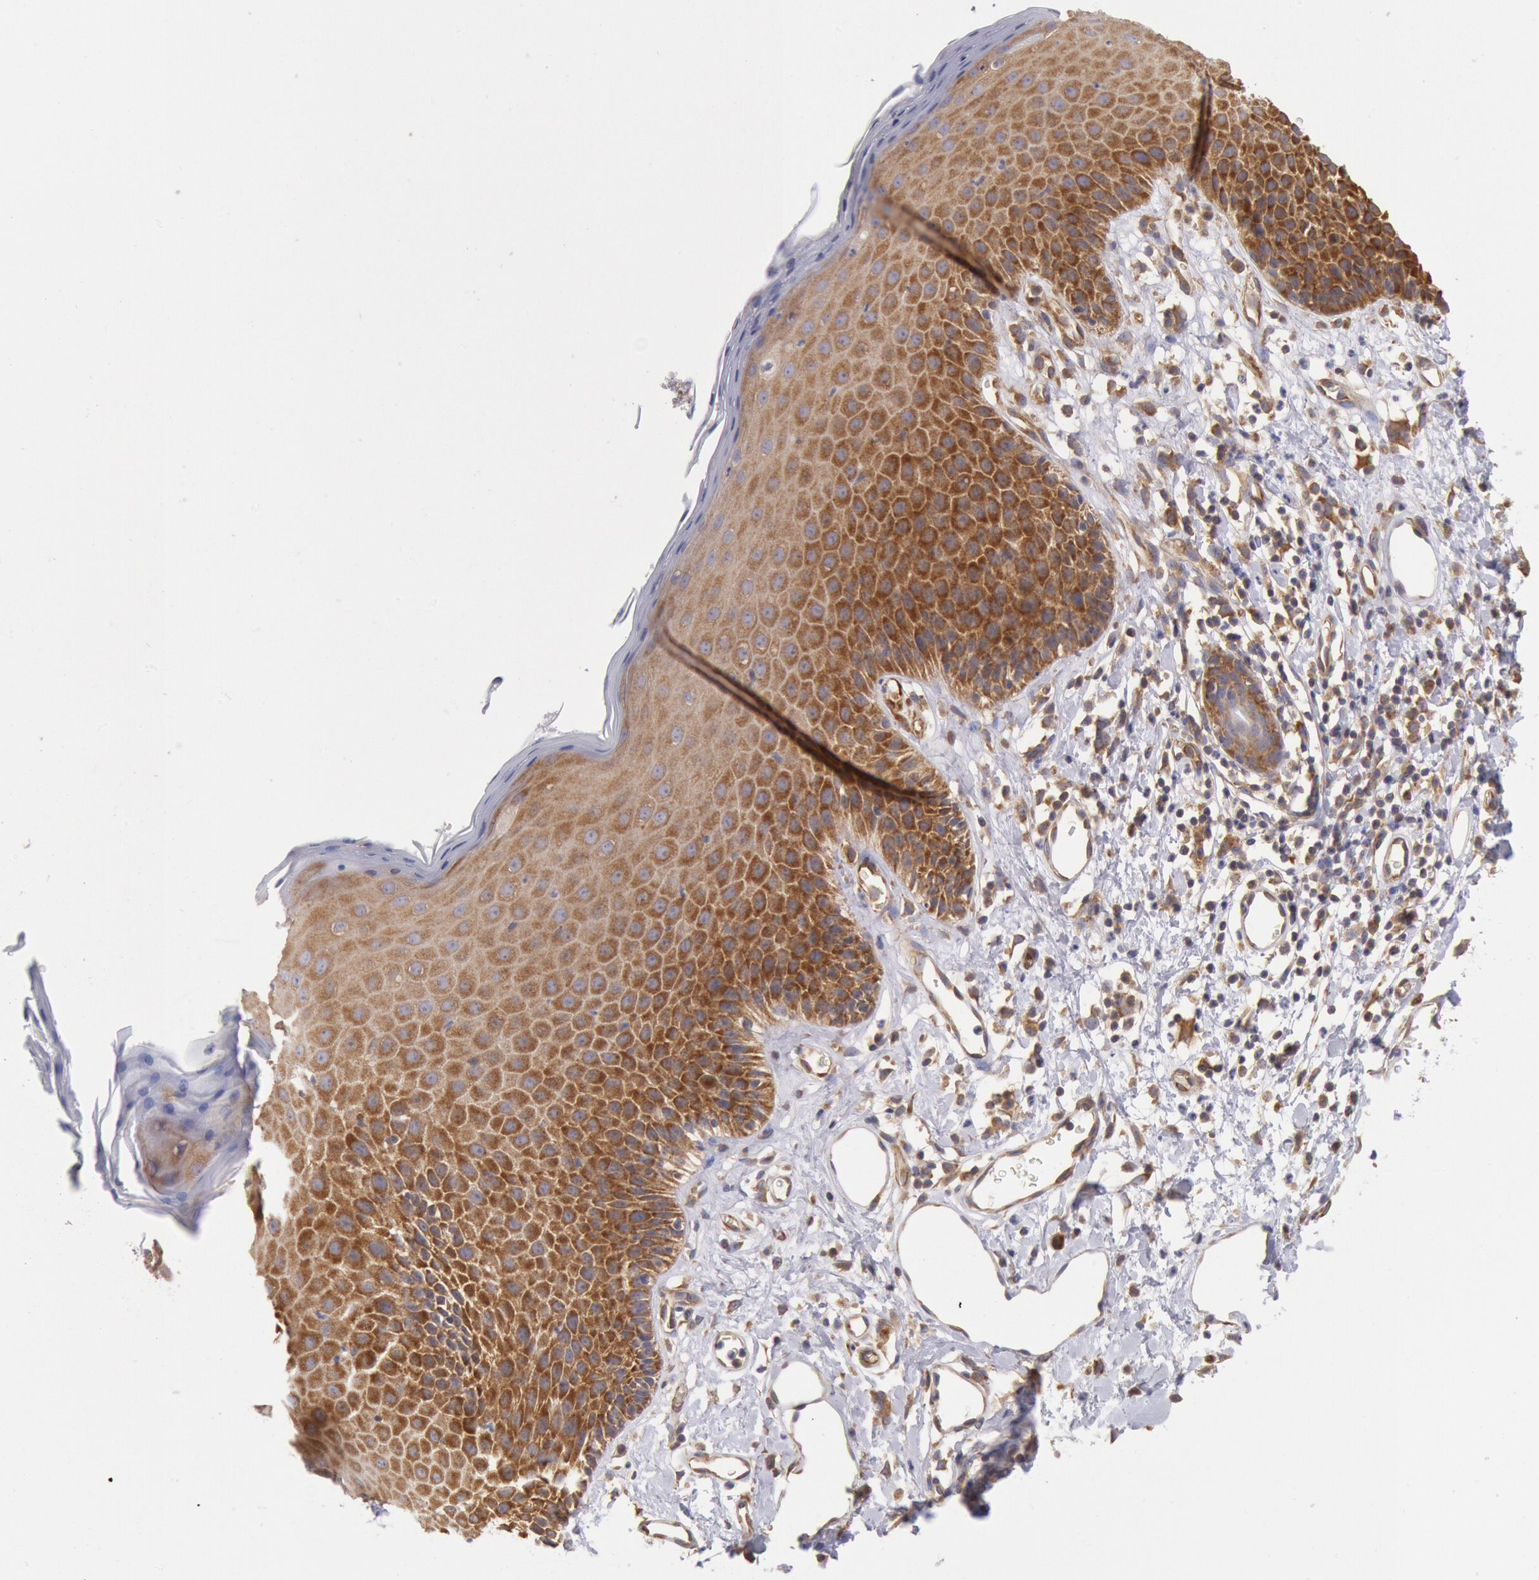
{"staining": {"intensity": "strong", "quantity": ">75%", "location": "cytoplasmic/membranous"}, "tissue": "skin", "cell_type": "Epidermal cells", "image_type": "normal", "snomed": [{"axis": "morphology", "description": "Normal tissue, NOS"}, {"axis": "topography", "description": "Vulva"}, {"axis": "topography", "description": "Peripheral nerve tissue"}], "caption": "This is a photomicrograph of IHC staining of benign skin, which shows strong expression in the cytoplasmic/membranous of epidermal cells.", "gene": "DRG1", "patient": {"sex": "female", "age": 68}}